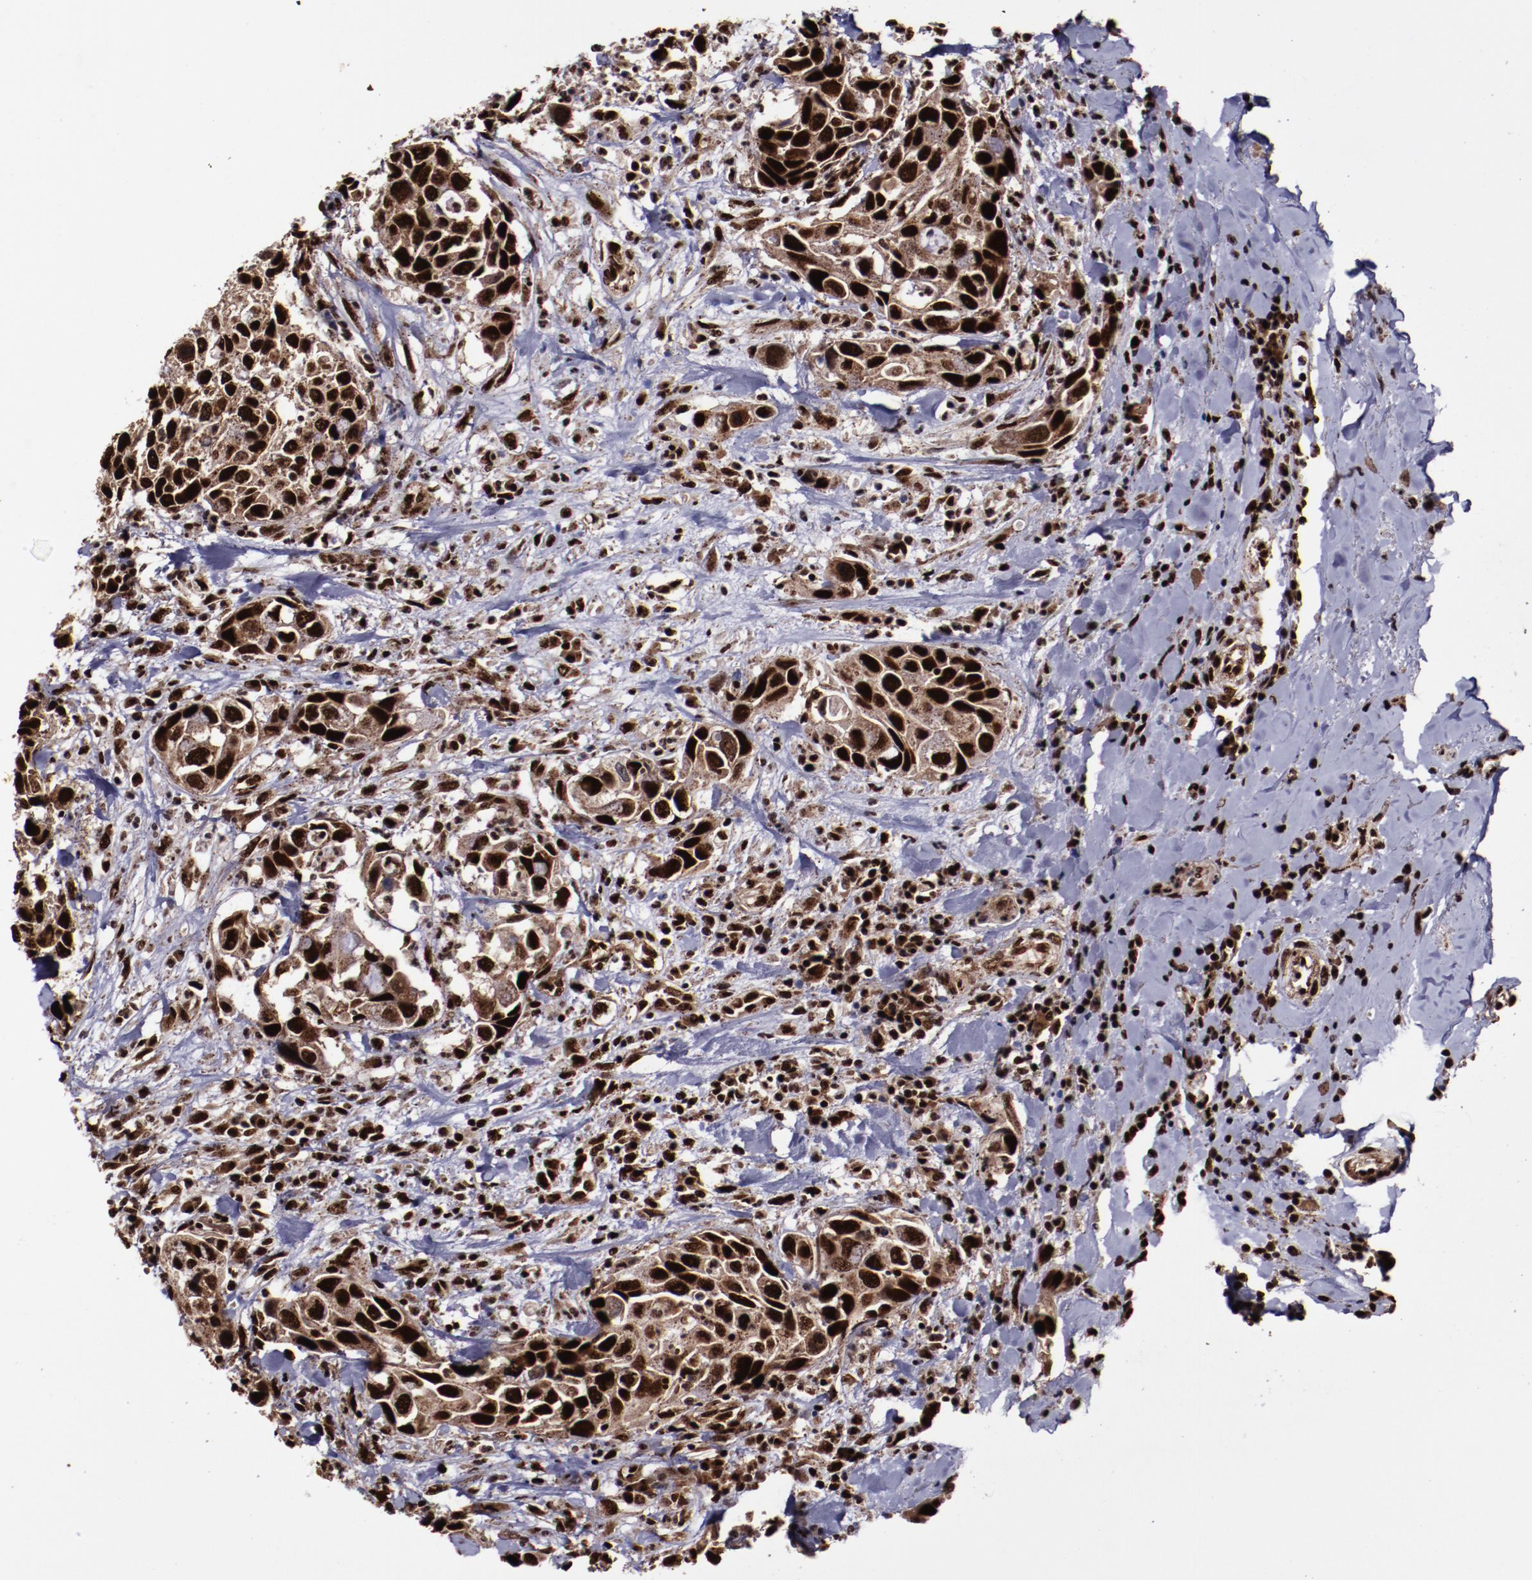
{"staining": {"intensity": "strong", "quantity": ">75%", "location": "cytoplasmic/membranous,nuclear"}, "tissue": "urothelial cancer", "cell_type": "Tumor cells", "image_type": "cancer", "snomed": [{"axis": "morphology", "description": "Urothelial carcinoma, High grade"}, {"axis": "topography", "description": "Urinary bladder"}], "caption": "An image of human high-grade urothelial carcinoma stained for a protein demonstrates strong cytoplasmic/membranous and nuclear brown staining in tumor cells.", "gene": "SNW1", "patient": {"sex": "male", "age": 66}}